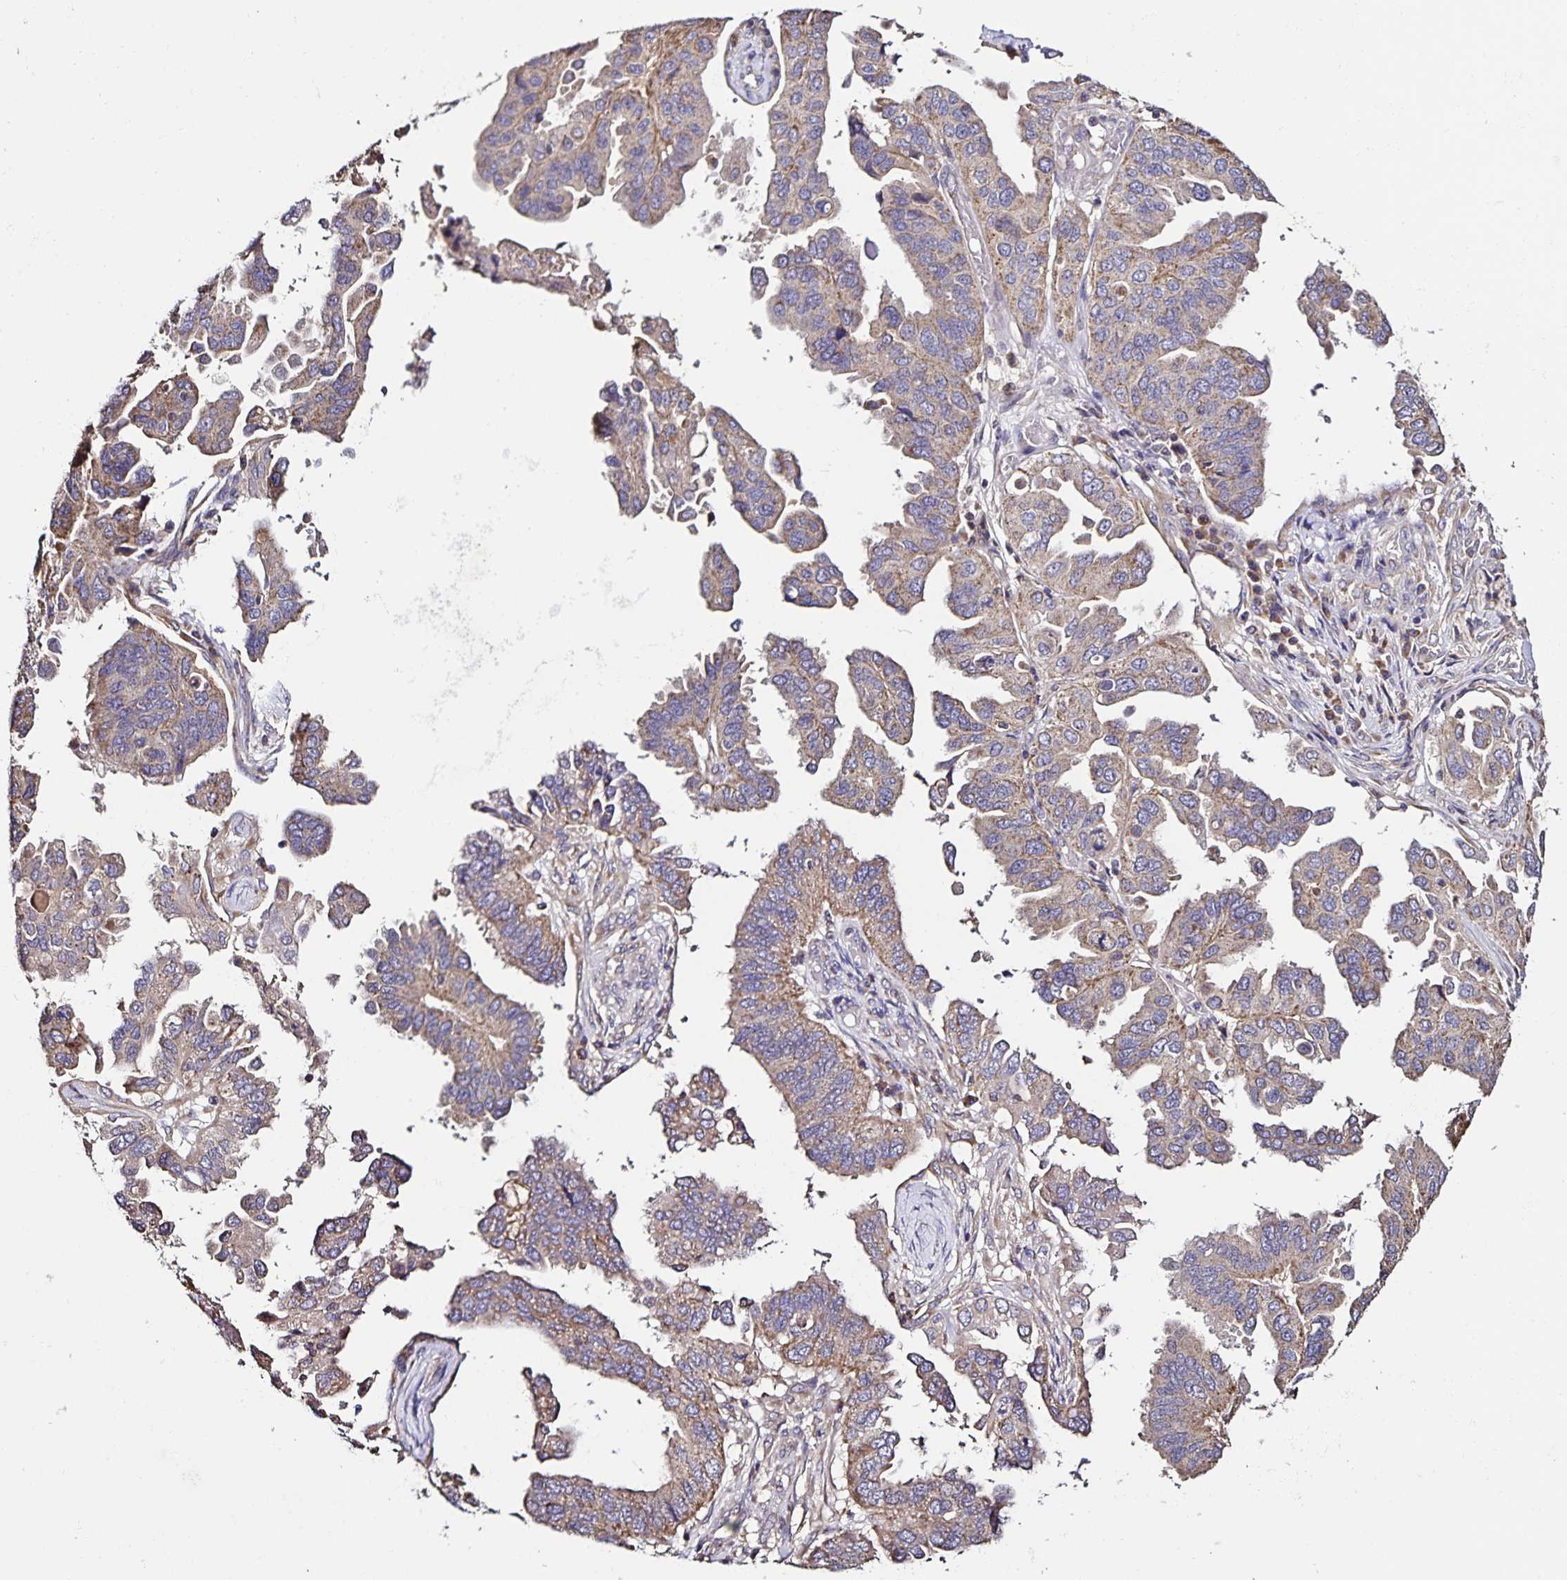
{"staining": {"intensity": "weak", "quantity": "25%-75%", "location": "cytoplasmic/membranous"}, "tissue": "ovarian cancer", "cell_type": "Tumor cells", "image_type": "cancer", "snomed": [{"axis": "morphology", "description": "Cystadenocarcinoma, serous, NOS"}, {"axis": "topography", "description": "Ovary"}], "caption": "About 25%-75% of tumor cells in ovarian cancer (serous cystadenocarcinoma) exhibit weak cytoplasmic/membranous protein expression as visualized by brown immunohistochemical staining.", "gene": "MAN1A1", "patient": {"sex": "female", "age": 79}}